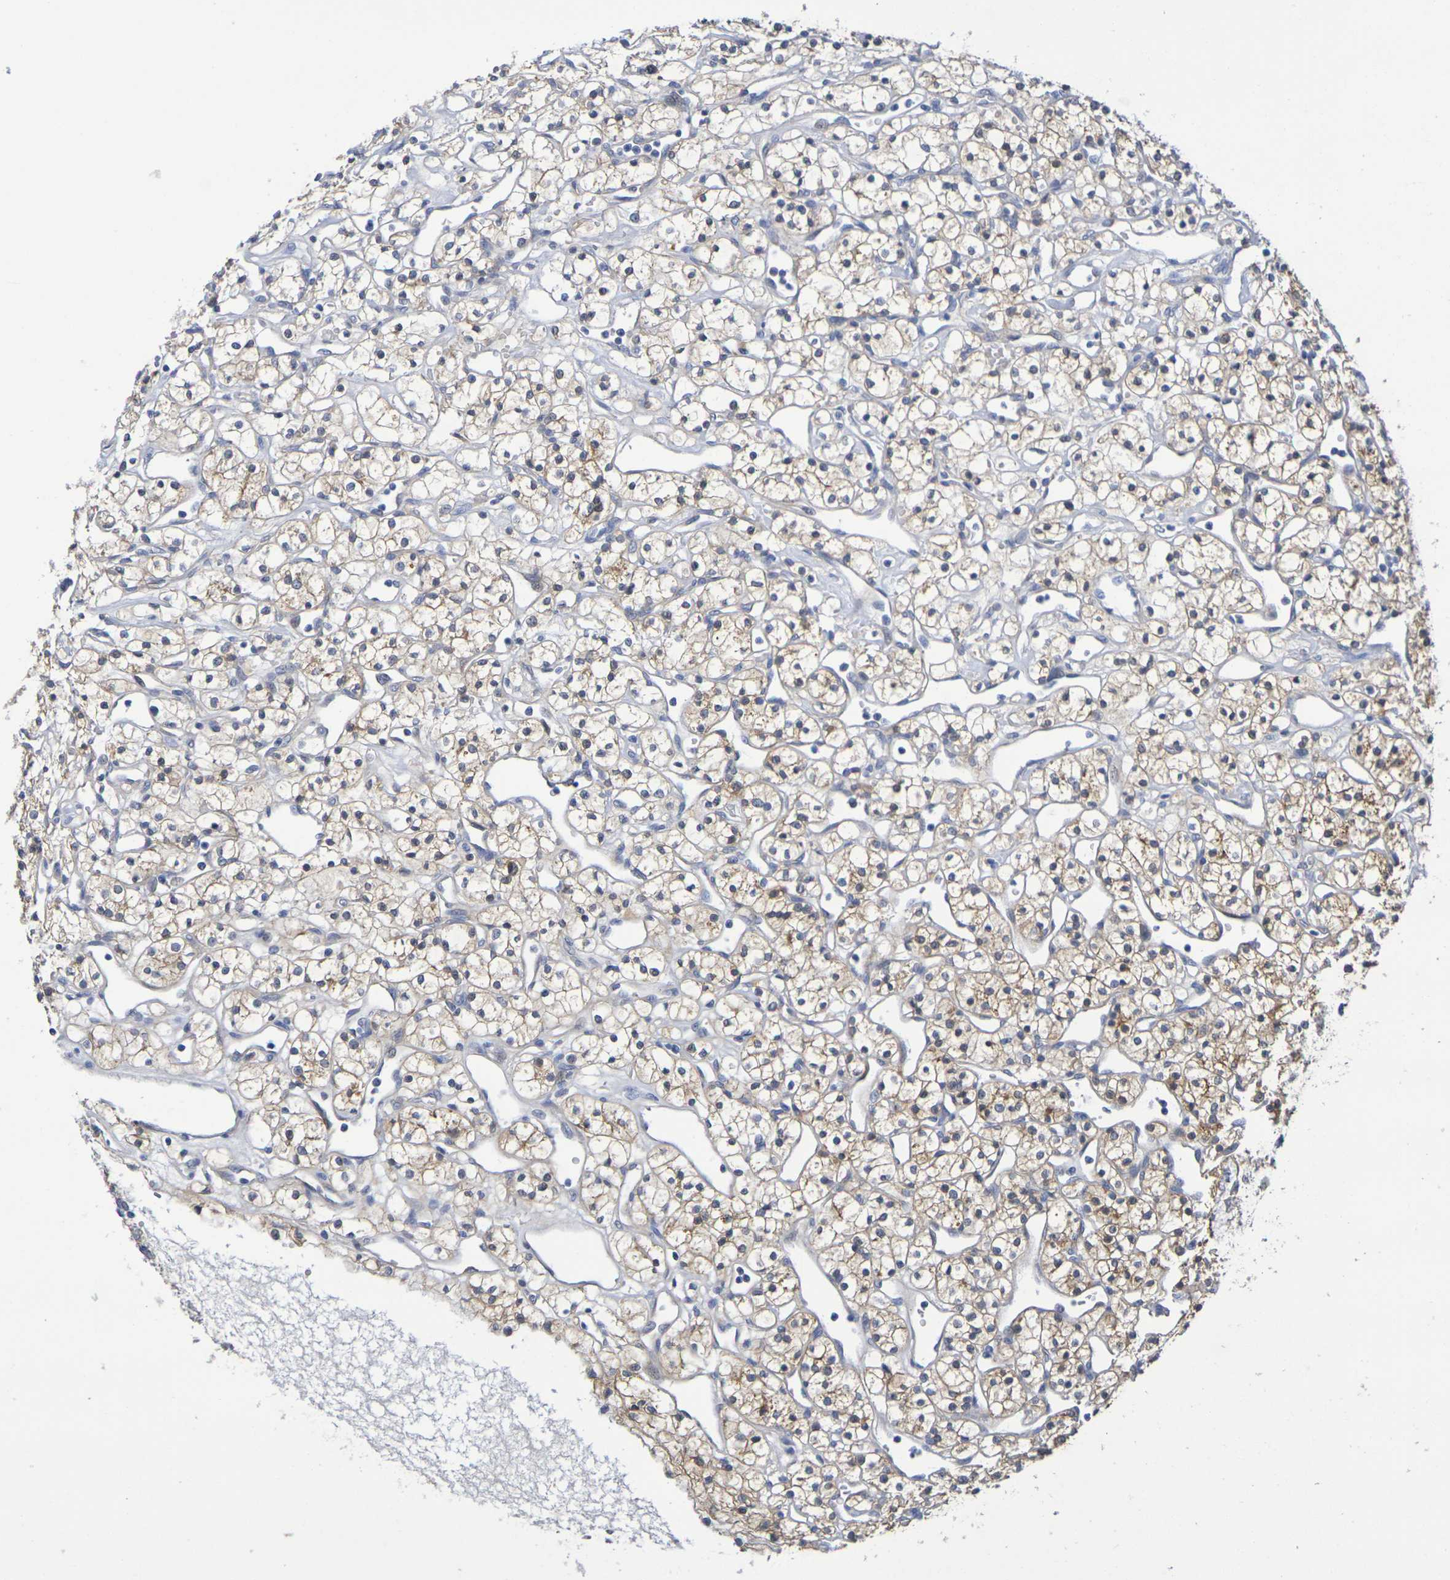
{"staining": {"intensity": "moderate", "quantity": "<25%", "location": "cytoplasmic/membranous"}, "tissue": "renal cancer", "cell_type": "Tumor cells", "image_type": "cancer", "snomed": [{"axis": "morphology", "description": "Adenocarcinoma, NOS"}, {"axis": "topography", "description": "Kidney"}], "caption": "Protein staining shows moderate cytoplasmic/membranous expression in about <25% of tumor cells in renal cancer.", "gene": "SDC4", "patient": {"sex": "female", "age": 60}}